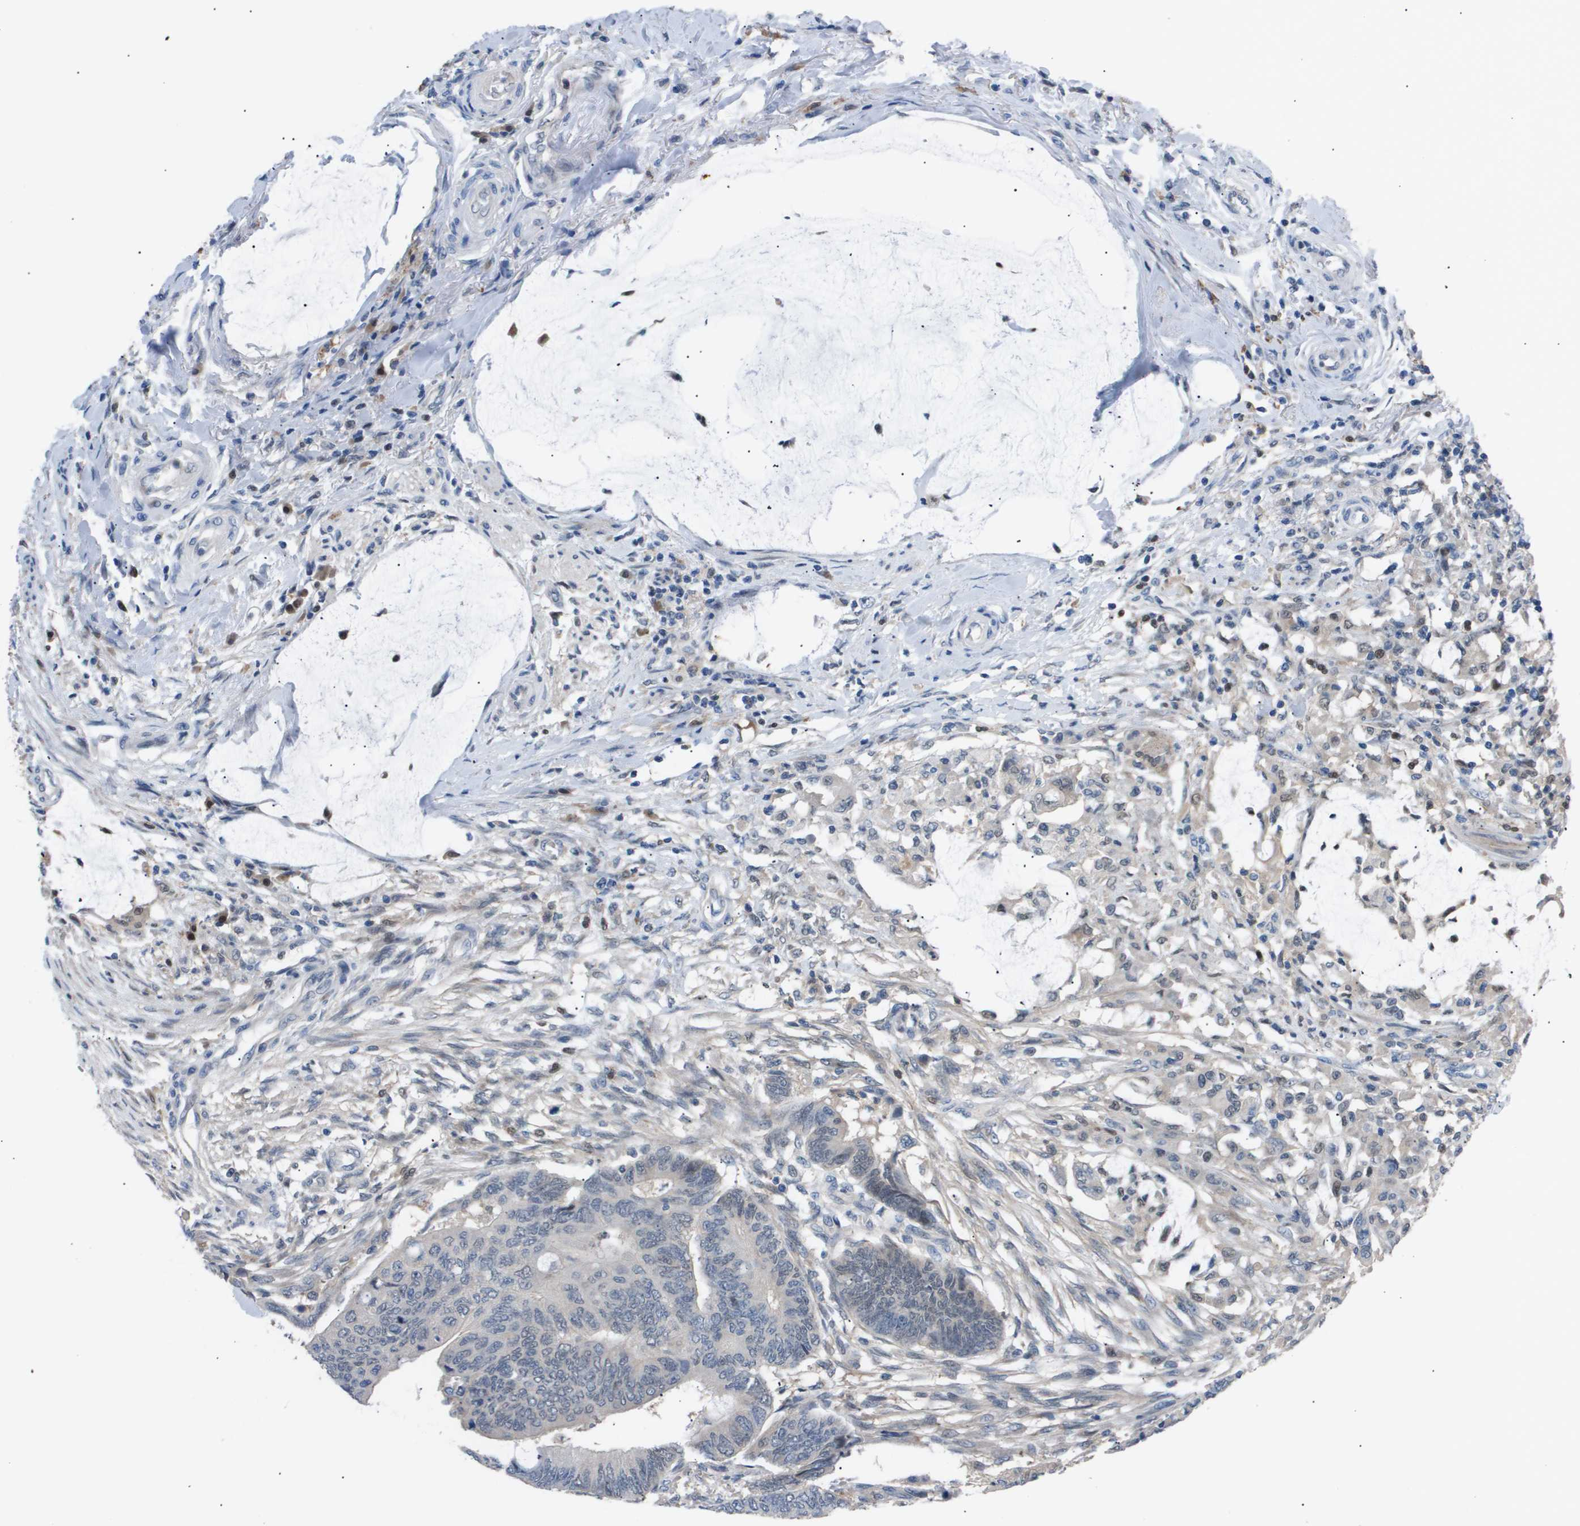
{"staining": {"intensity": "weak", "quantity": "<25%", "location": "nuclear"}, "tissue": "colorectal cancer", "cell_type": "Tumor cells", "image_type": "cancer", "snomed": [{"axis": "morphology", "description": "Normal tissue, NOS"}, {"axis": "morphology", "description": "Adenocarcinoma, NOS"}, {"axis": "topography", "description": "Rectum"}, {"axis": "topography", "description": "Peripheral nerve tissue"}], "caption": "Immunohistochemical staining of adenocarcinoma (colorectal) shows no significant positivity in tumor cells.", "gene": "AKR1A1", "patient": {"sex": "male", "age": 92}}